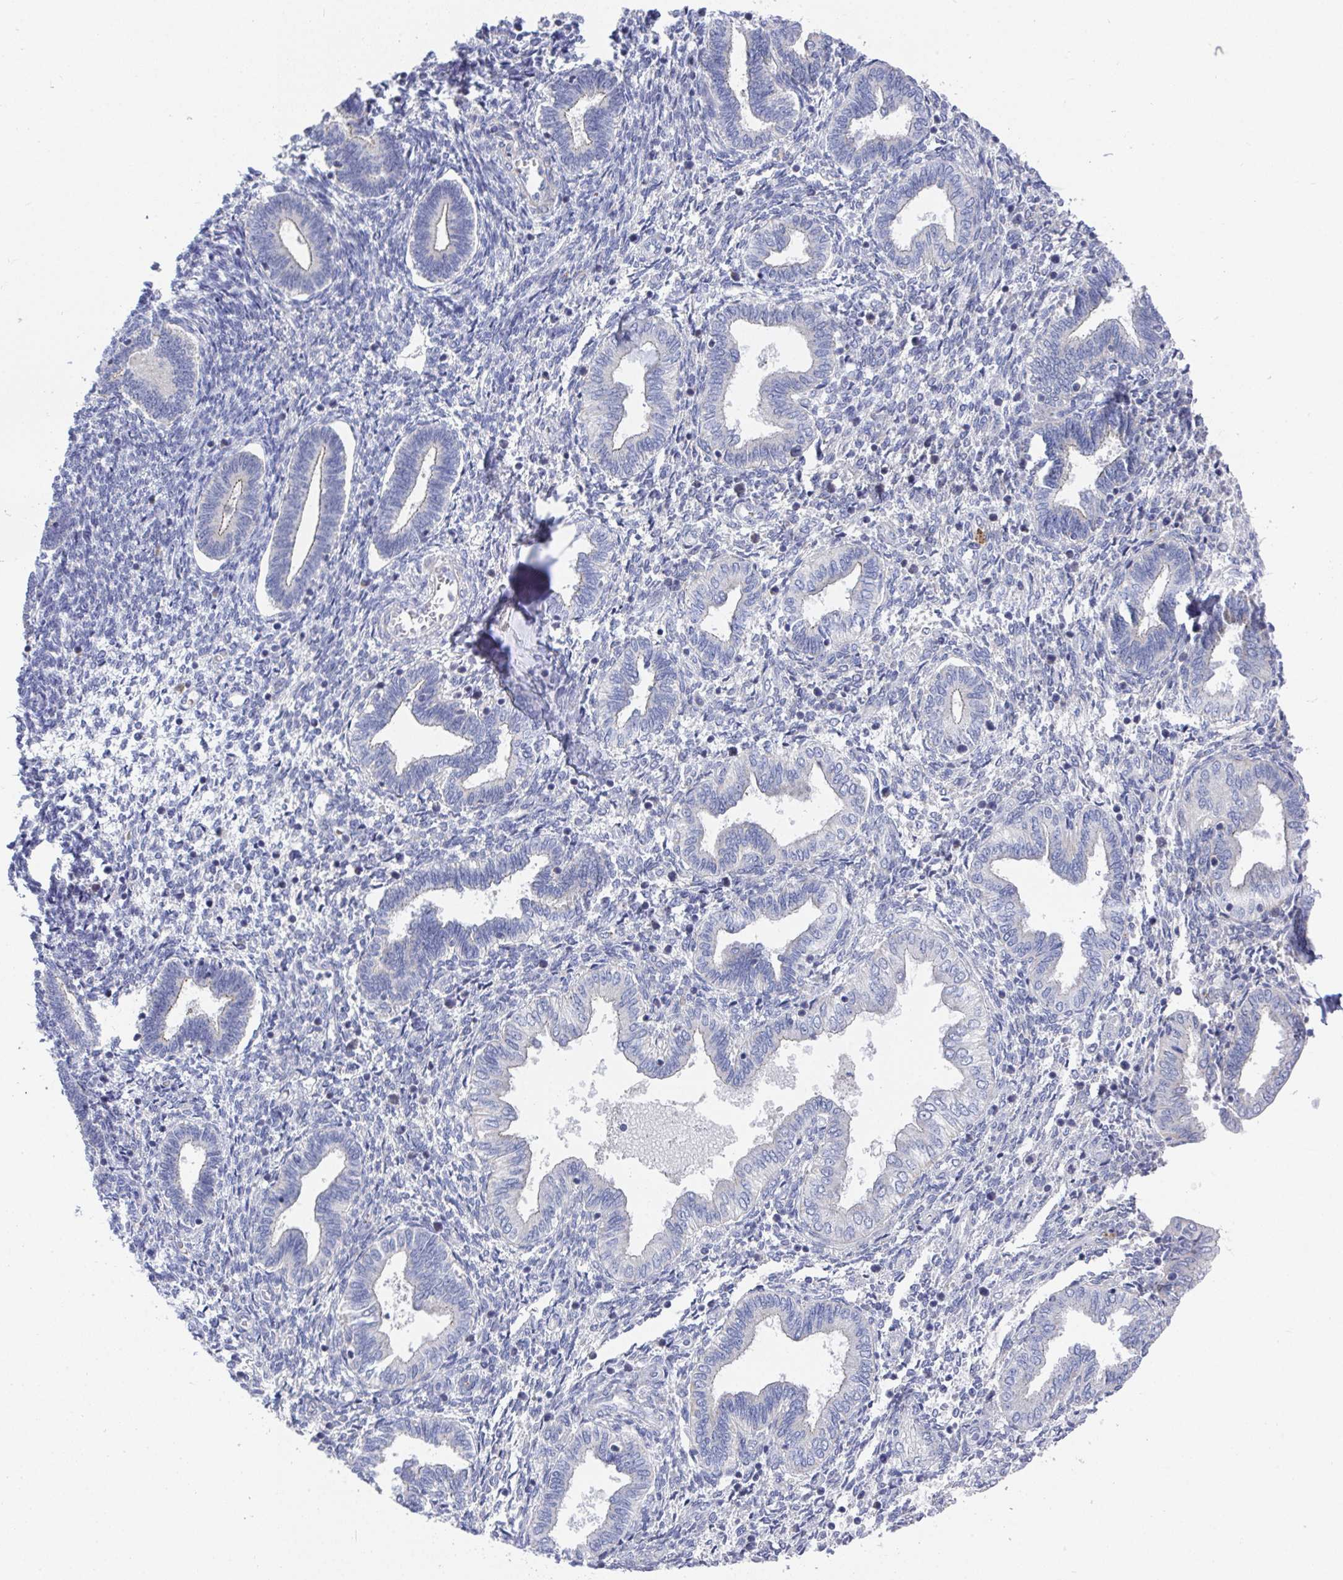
{"staining": {"intensity": "negative", "quantity": "none", "location": "none"}, "tissue": "endometrium", "cell_type": "Cells in endometrial stroma", "image_type": "normal", "snomed": [{"axis": "morphology", "description": "Normal tissue, NOS"}, {"axis": "topography", "description": "Endometrium"}], "caption": "High power microscopy histopathology image of an IHC histopathology image of unremarkable endometrium, revealing no significant expression in cells in endometrial stroma. Nuclei are stained in blue.", "gene": "ATP5F1C", "patient": {"sex": "female", "age": 42}}